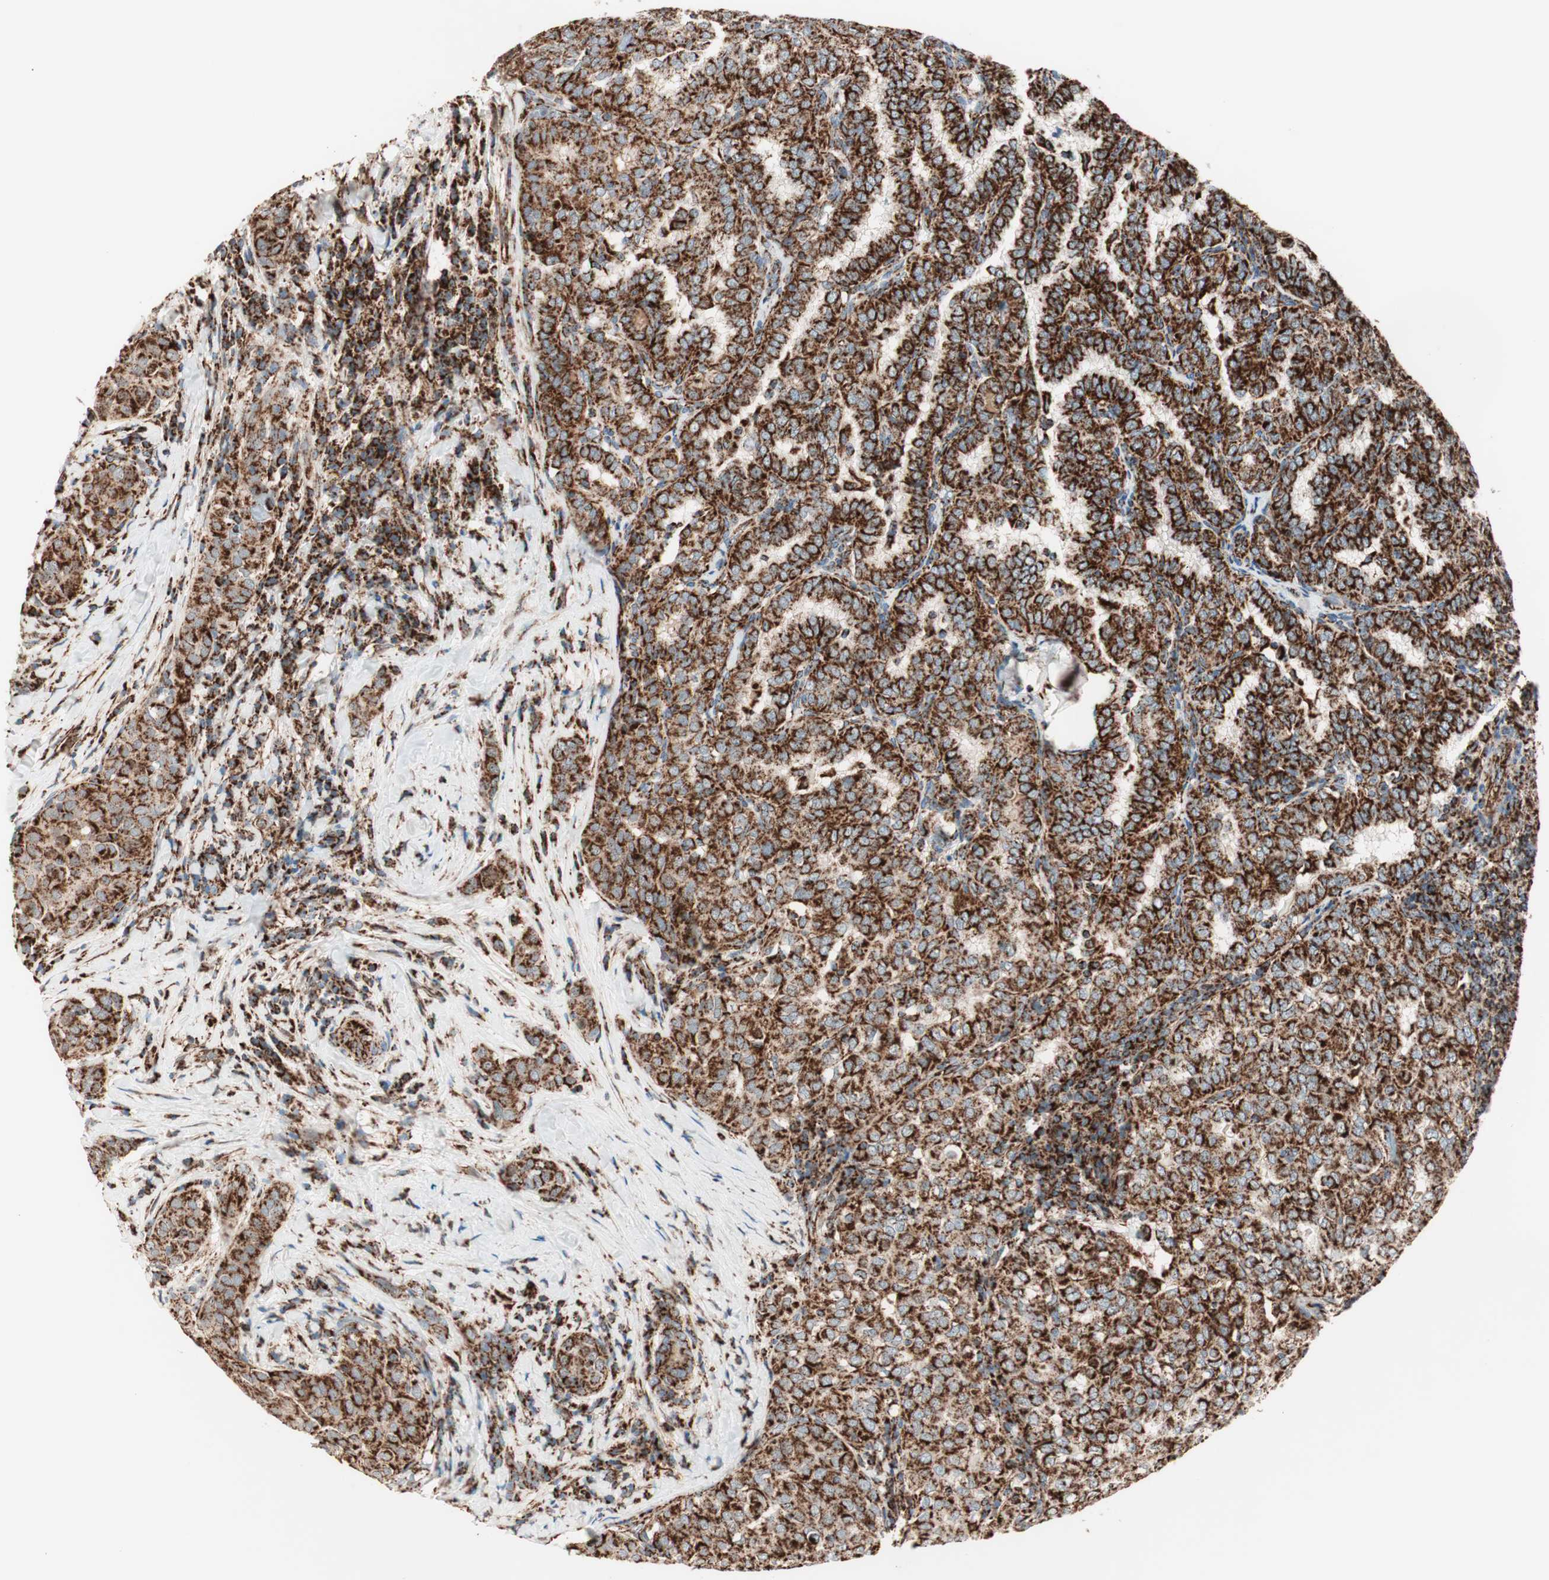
{"staining": {"intensity": "strong", "quantity": ">75%", "location": "cytoplasmic/membranous"}, "tissue": "thyroid cancer", "cell_type": "Tumor cells", "image_type": "cancer", "snomed": [{"axis": "morphology", "description": "Papillary adenocarcinoma, NOS"}, {"axis": "topography", "description": "Thyroid gland"}], "caption": "Thyroid cancer (papillary adenocarcinoma) stained with immunohistochemistry shows strong cytoplasmic/membranous staining in about >75% of tumor cells. Immunohistochemistry (ihc) stains the protein in brown and the nuclei are stained blue.", "gene": "TOMM22", "patient": {"sex": "female", "age": 30}}